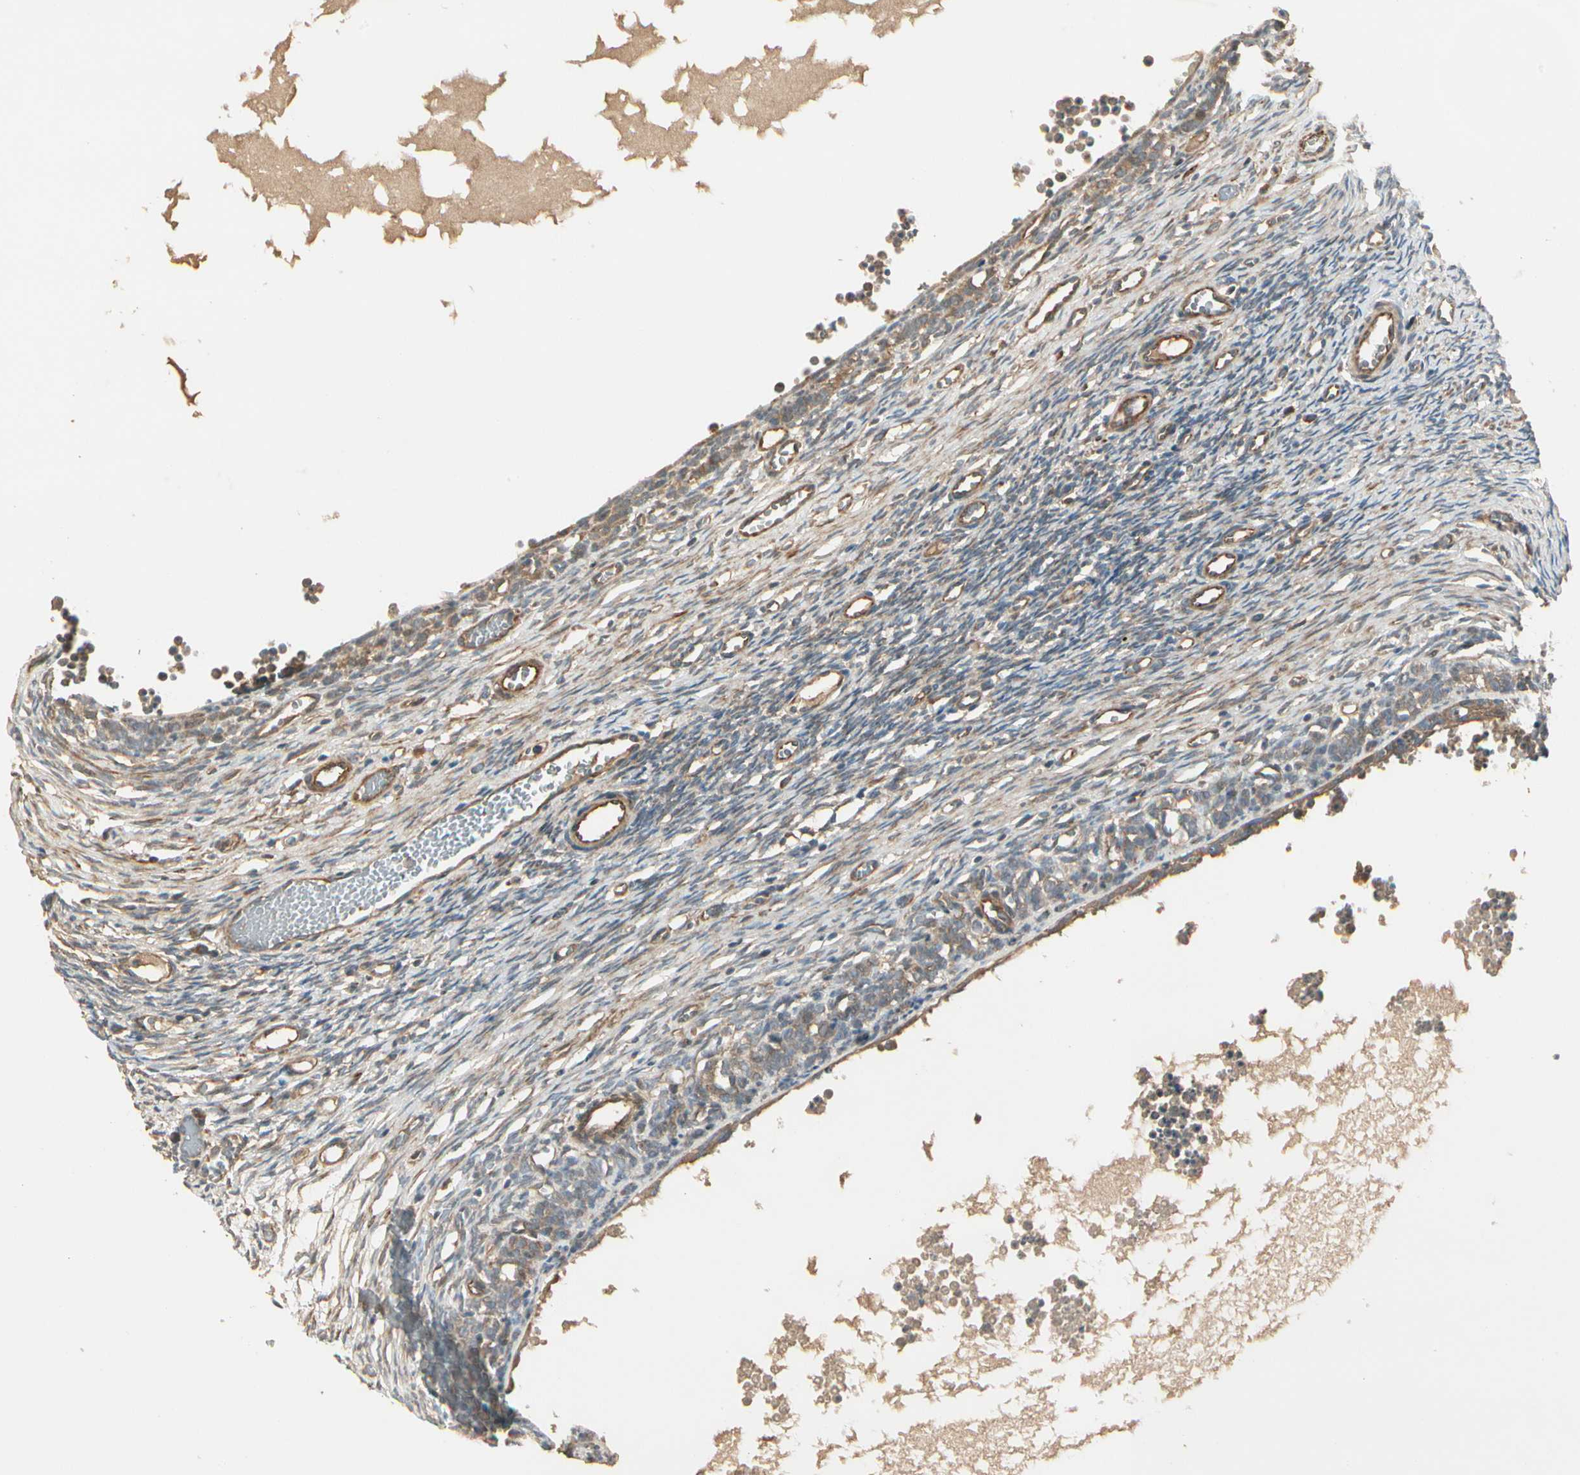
{"staining": {"intensity": "weak", "quantity": "25%-75%", "location": "cytoplasmic/membranous"}, "tissue": "ovary", "cell_type": "Ovarian stroma cells", "image_type": "normal", "snomed": [{"axis": "morphology", "description": "Normal tissue, NOS"}, {"axis": "topography", "description": "Ovary"}], "caption": "A brown stain shows weak cytoplasmic/membranous staining of a protein in ovarian stroma cells of benign human ovary. (DAB IHC with brightfield microscopy, high magnification).", "gene": "ACVR1", "patient": {"sex": "female", "age": 35}}